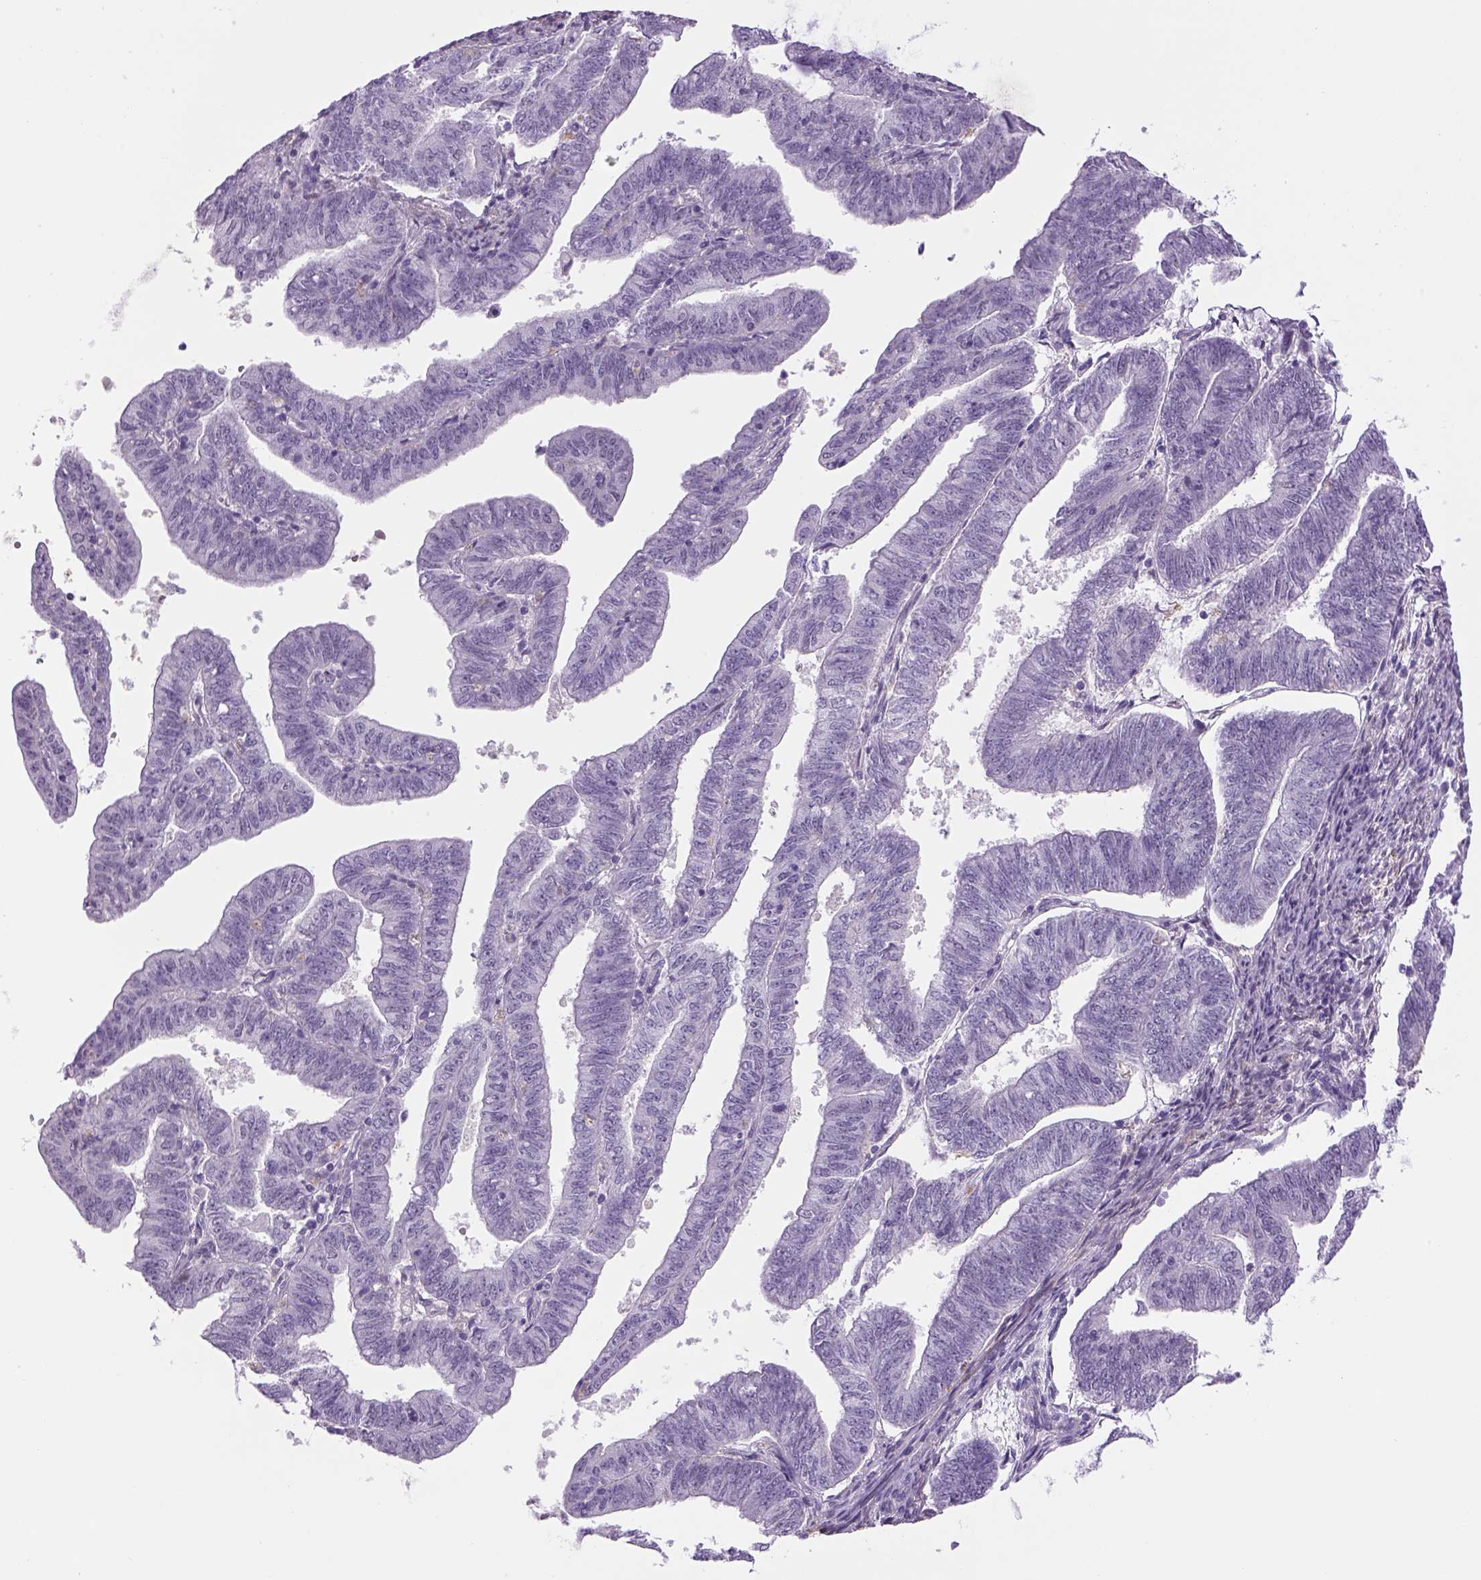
{"staining": {"intensity": "negative", "quantity": "none", "location": "none"}, "tissue": "endometrial cancer", "cell_type": "Tumor cells", "image_type": "cancer", "snomed": [{"axis": "morphology", "description": "Adenocarcinoma, NOS"}, {"axis": "topography", "description": "Endometrium"}], "caption": "An image of adenocarcinoma (endometrial) stained for a protein shows no brown staining in tumor cells.", "gene": "DBH", "patient": {"sex": "female", "age": 82}}